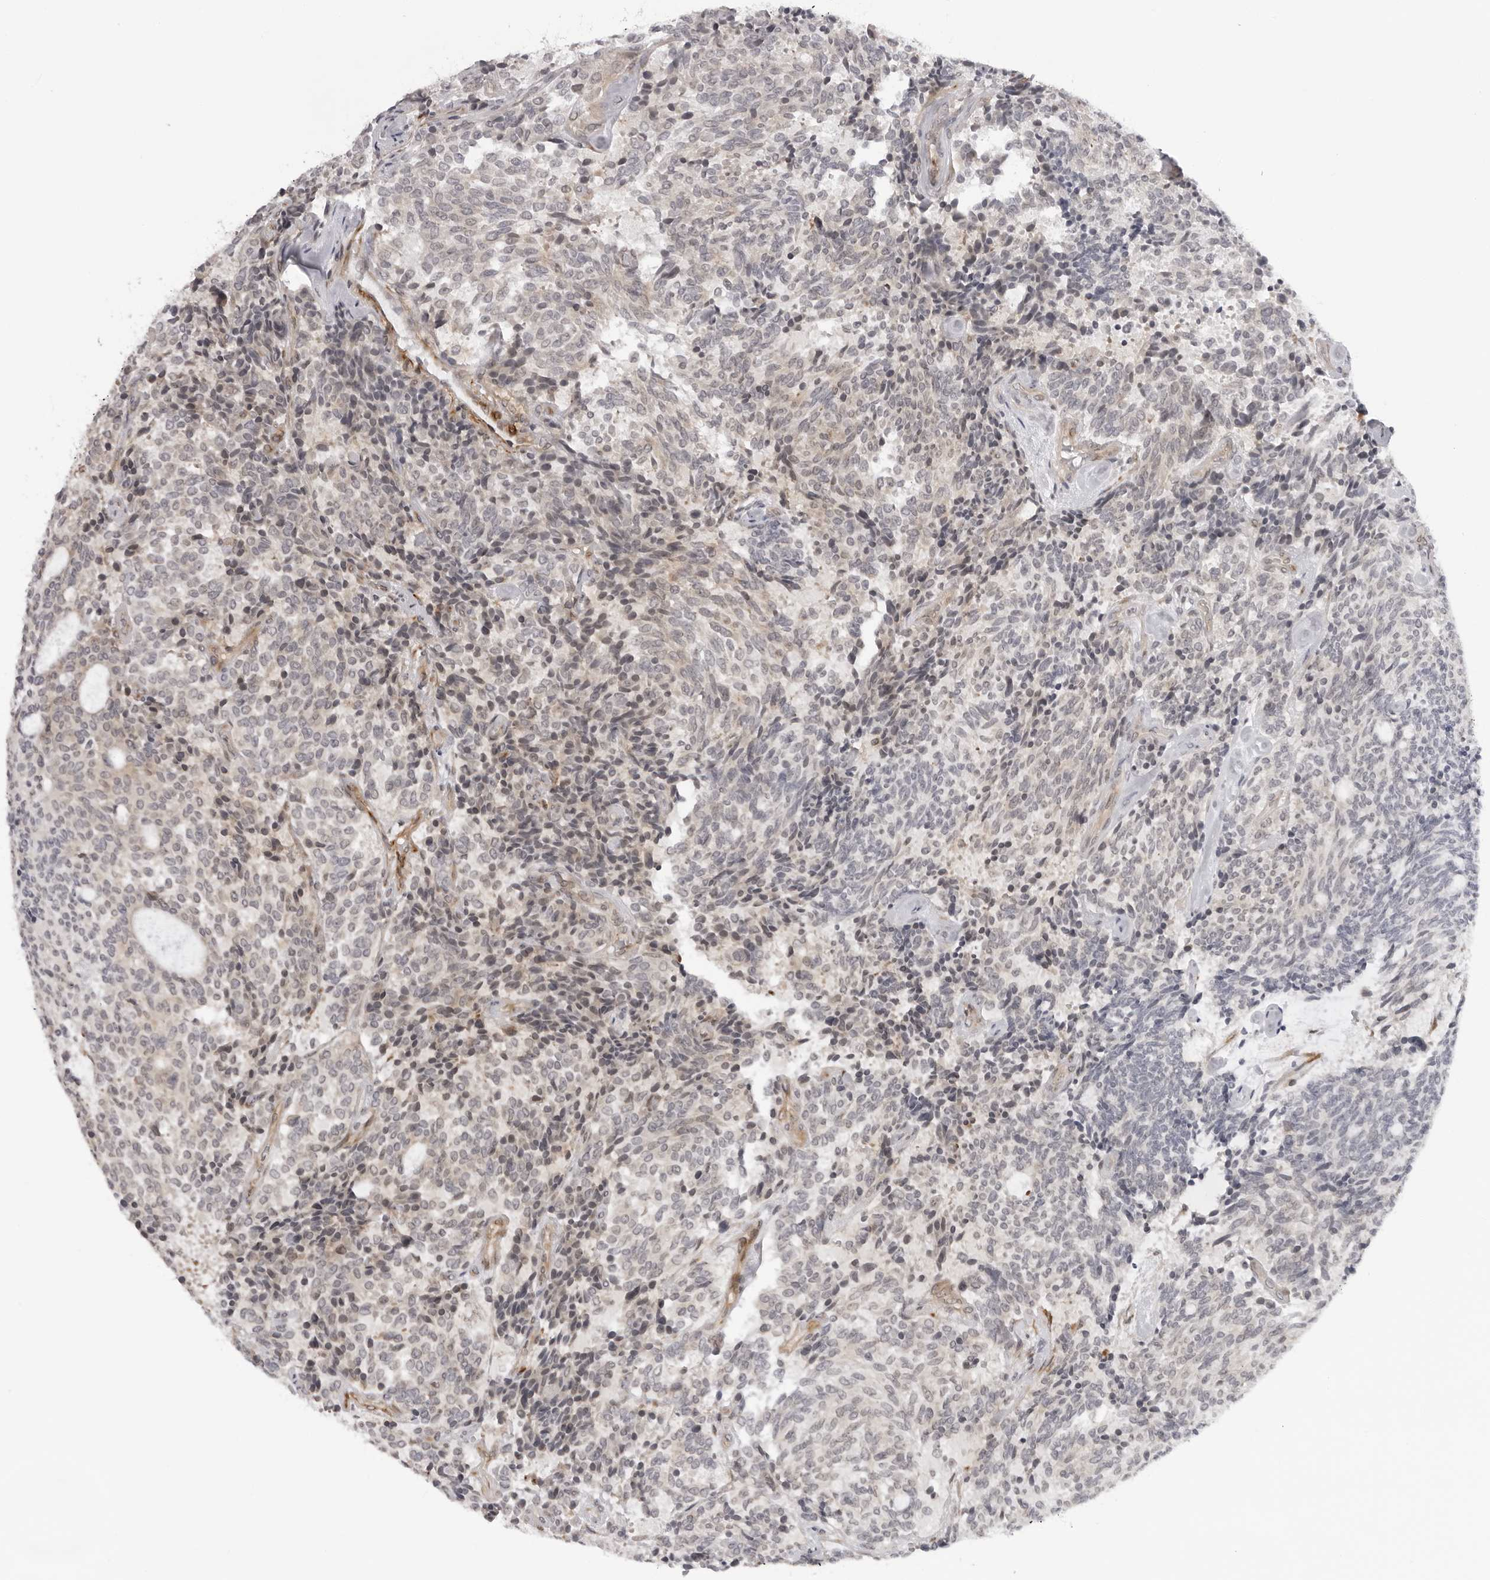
{"staining": {"intensity": "weak", "quantity": "25%-75%", "location": "cytoplasmic/membranous"}, "tissue": "carcinoid", "cell_type": "Tumor cells", "image_type": "cancer", "snomed": [{"axis": "morphology", "description": "Carcinoid, malignant, NOS"}, {"axis": "topography", "description": "Pancreas"}], "caption": "Carcinoid (malignant) stained with a brown dye exhibits weak cytoplasmic/membranous positive staining in approximately 25%-75% of tumor cells.", "gene": "SRGAP2", "patient": {"sex": "female", "age": 54}}